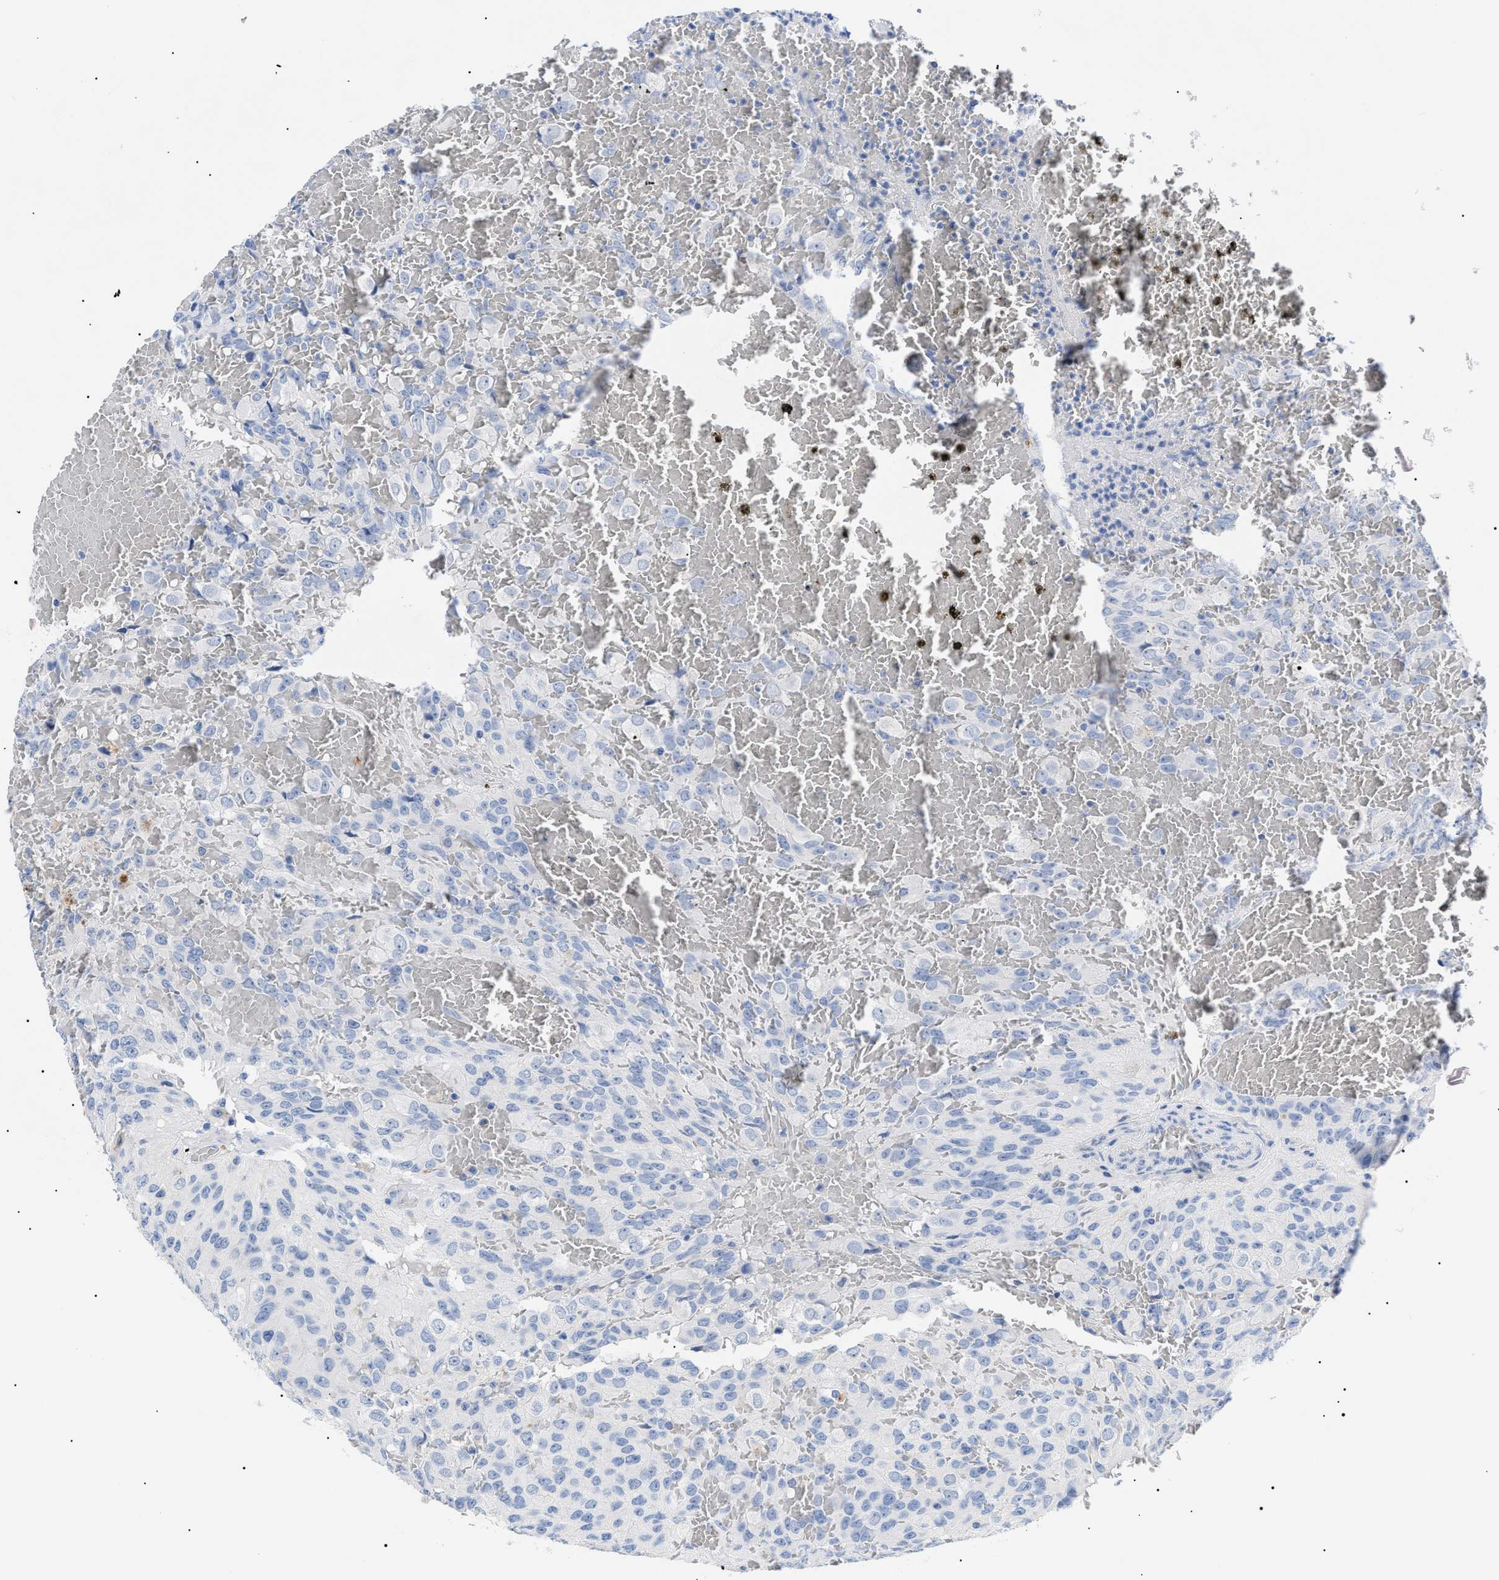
{"staining": {"intensity": "negative", "quantity": "none", "location": "none"}, "tissue": "glioma", "cell_type": "Tumor cells", "image_type": "cancer", "snomed": [{"axis": "morphology", "description": "Glioma, malignant, High grade"}, {"axis": "topography", "description": "Brain"}], "caption": "Immunohistochemistry (IHC) of human glioma demonstrates no positivity in tumor cells. The staining is performed using DAB brown chromogen with nuclei counter-stained in using hematoxylin.", "gene": "ACKR1", "patient": {"sex": "male", "age": 32}}